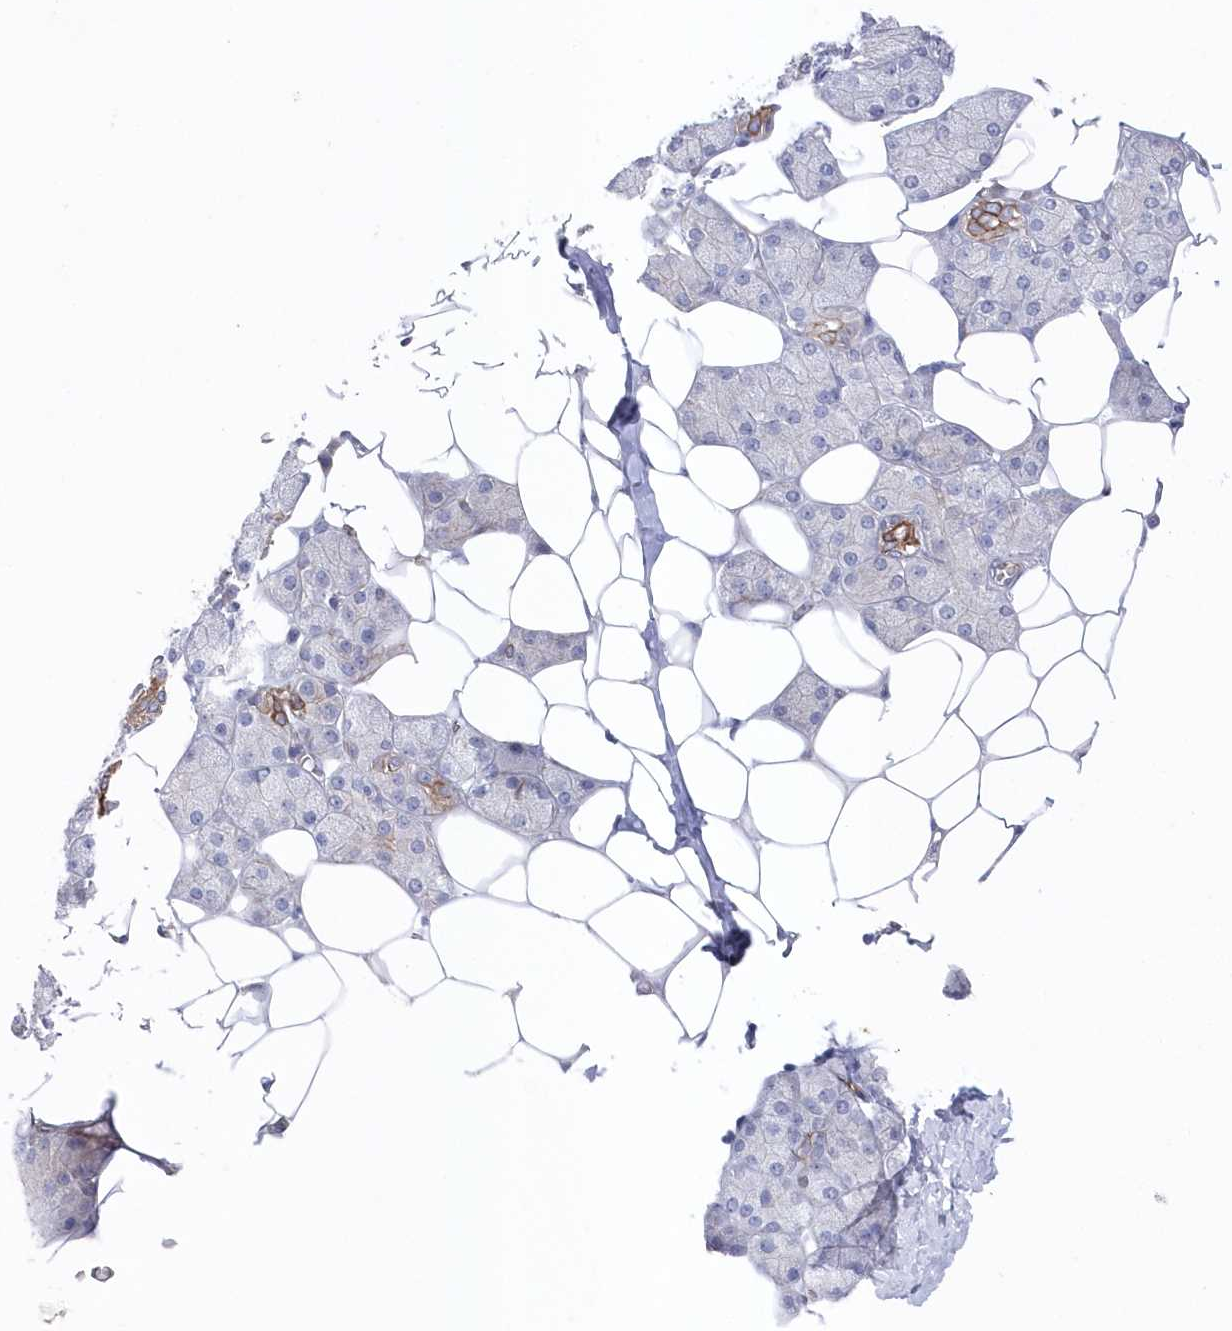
{"staining": {"intensity": "moderate", "quantity": "<25%", "location": "cytoplasmic/membranous"}, "tissue": "salivary gland", "cell_type": "Glandular cells", "image_type": "normal", "snomed": [{"axis": "morphology", "description": "Normal tissue, NOS"}, {"axis": "topography", "description": "Salivary gland"}], "caption": "IHC photomicrograph of normal salivary gland: salivary gland stained using immunohistochemistry displays low levels of moderate protein expression localized specifically in the cytoplasmic/membranous of glandular cells, appearing as a cytoplasmic/membranous brown color.", "gene": "KIAA1586", "patient": {"sex": "female", "age": 33}}